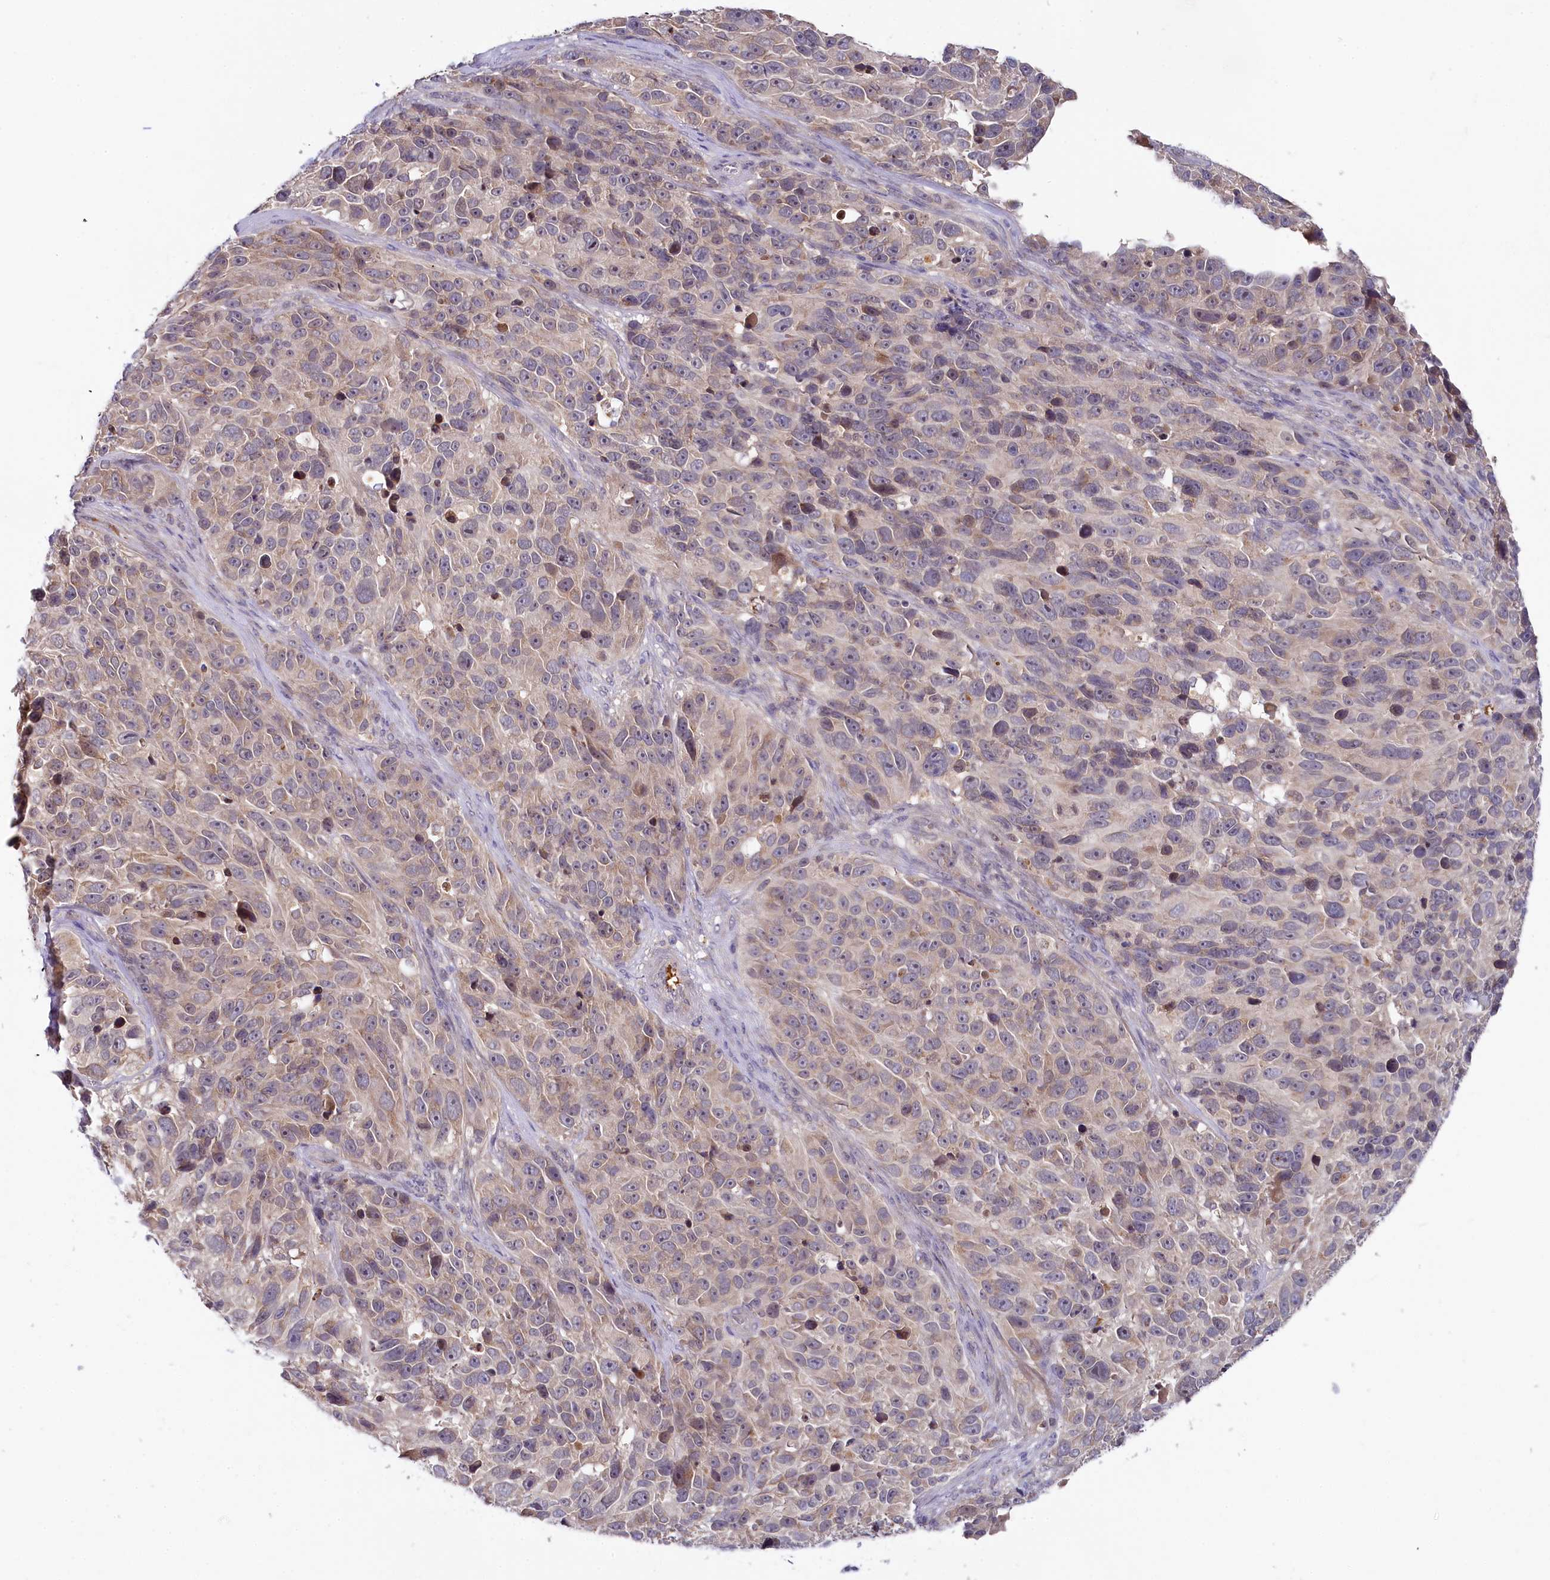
{"staining": {"intensity": "weak", "quantity": ">75%", "location": "cytoplasmic/membranous"}, "tissue": "melanoma", "cell_type": "Tumor cells", "image_type": "cancer", "snomed": [{"axis": "morphology", "description": "Malignant melanoma, NOS"}, {"axis": "topography", "description": "Skin"}], "caption": "This is an image of immunohistochemistry (IHC) staining of malignant melanoma, which shows weak expression in the cytoplasmic/membranous of tumor cells.", "gene": "SPINK9", "patient": {"sex": "male", "age": 84}}